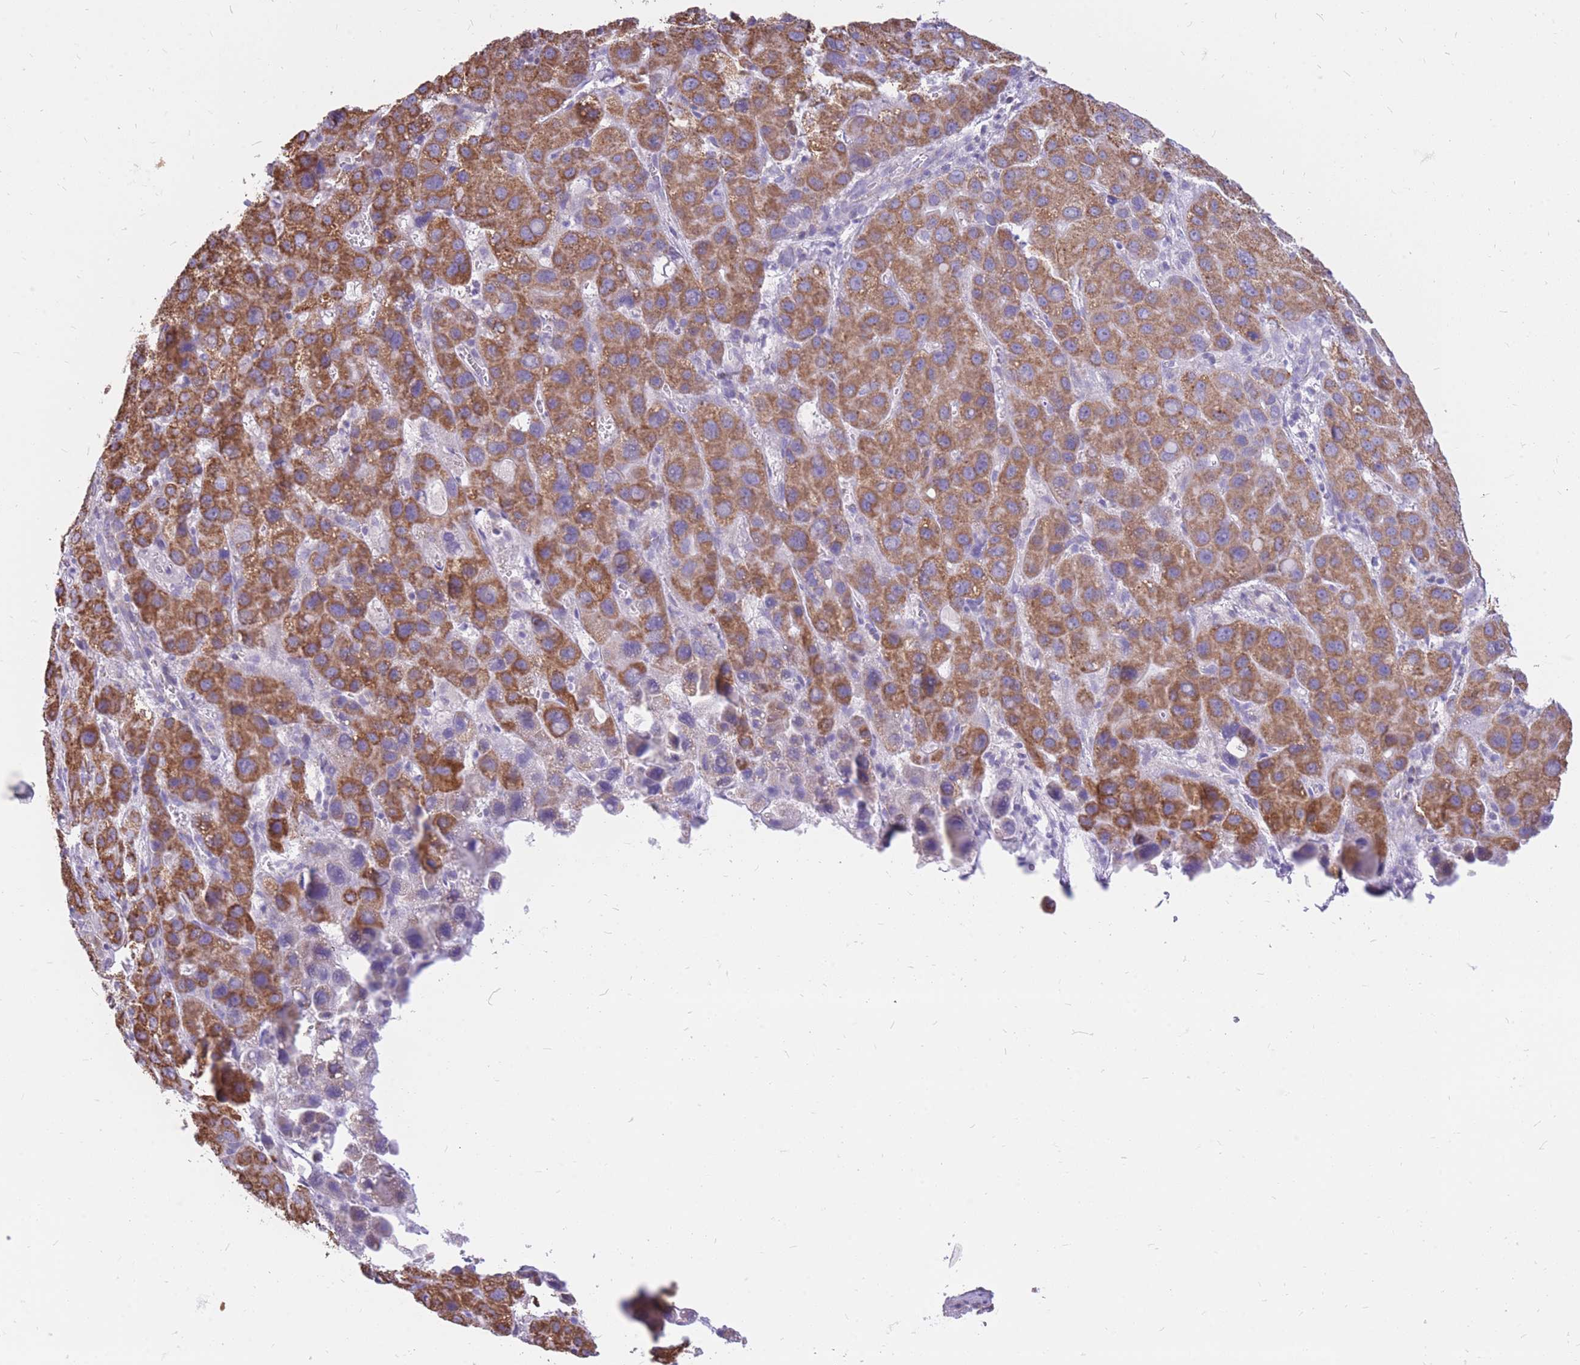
{"staining": {"intensity": "strong", "quantity": ">75%", "location": "cytoplasmic/membranous"}, "tissue": "liver cancer", "cell_type": "Tumor cells", "image_type": "cancer", "snomed": [{"axis": "morphology", "description": "Carcinoma, Hepatocellular, NOS"}, {"axis": "topography", "description": "Liver"}], "caption": "Strong cytoplasmic/membranous protein positivity is present in about >75% of tumor cells in liver cancer (hepatocellular carcinoma).", "gene": "PCSK1", "patient": {"sex": "male", "age": 55}}